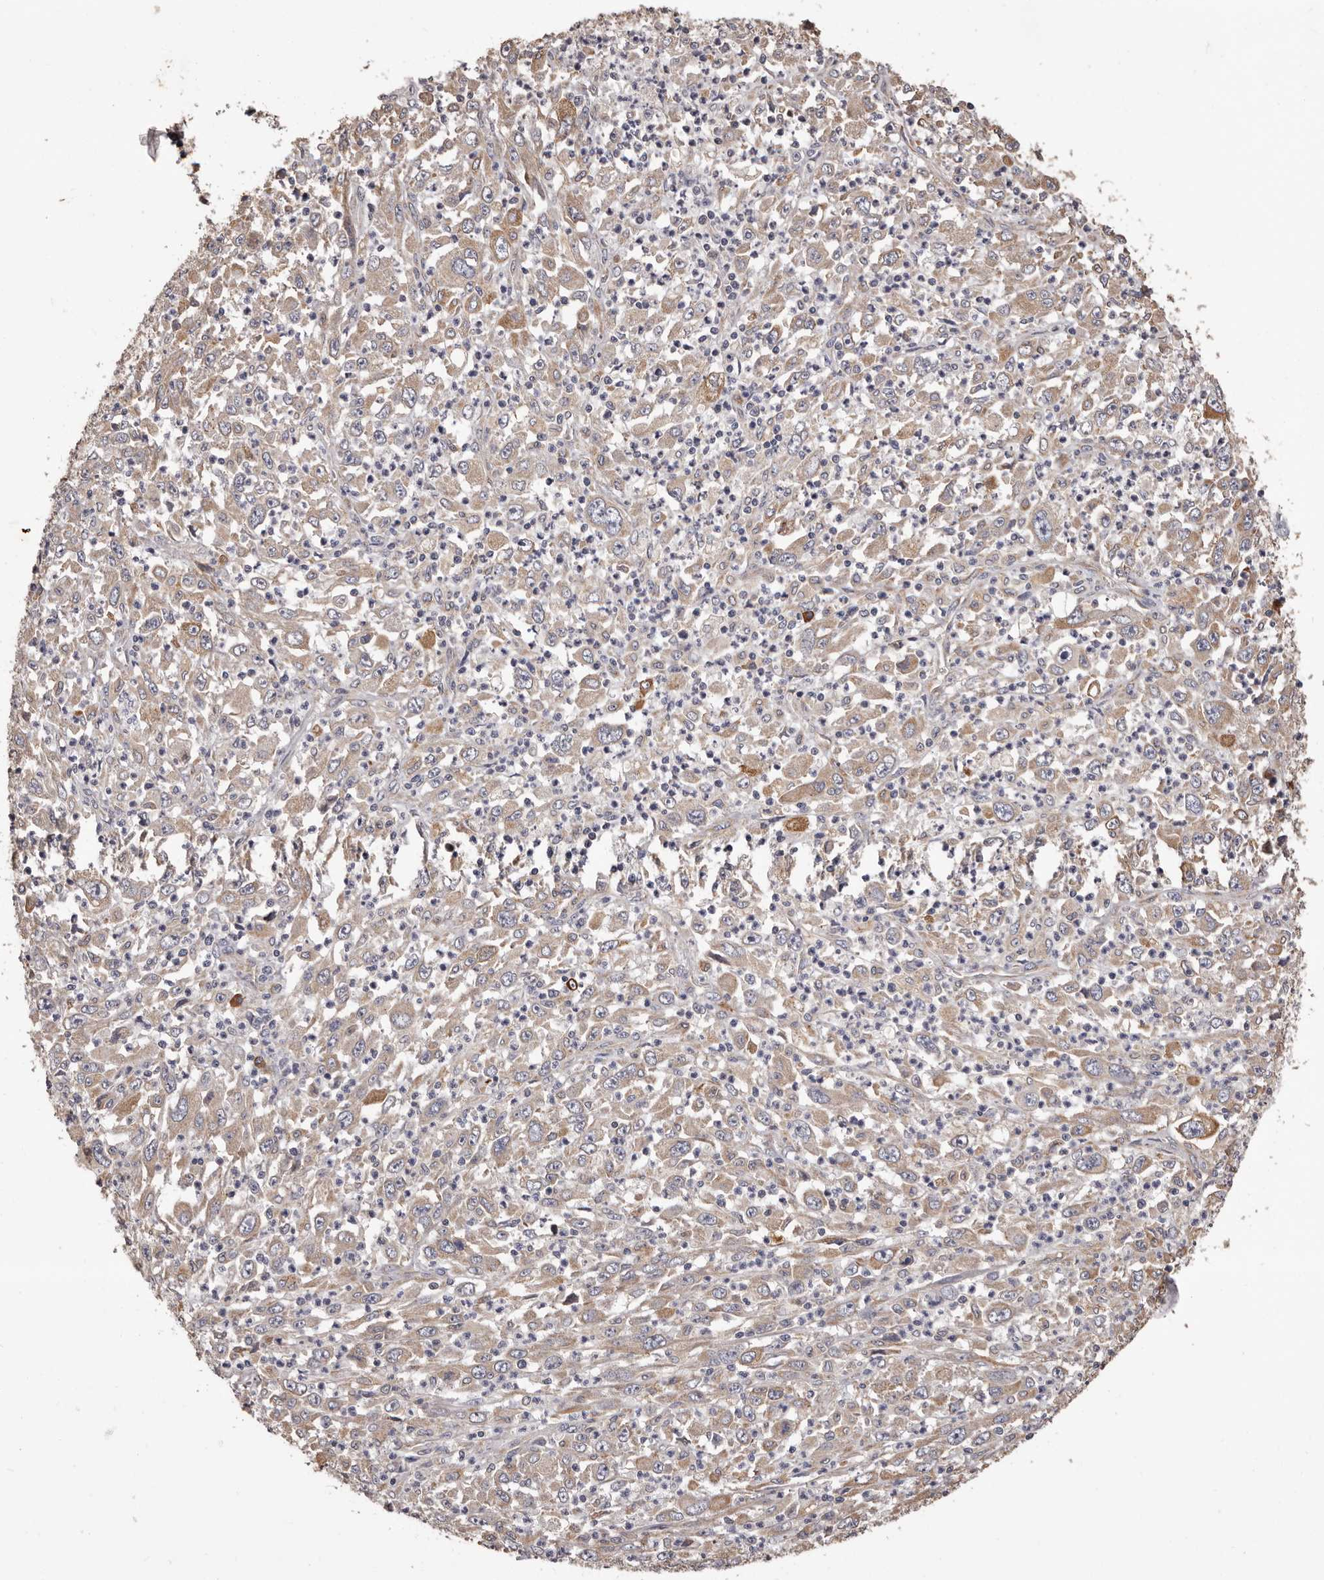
{"staining": {"intensity": "weak", "quantity": "25%-75%", "location": "cytoplasmic/membranous"}, "tissue": "melanoma", "cell_type": "Tumor cells", "image_type": "cancer", "snomed": [{"axis": "morphology", "description": "Malignant melanoma, Metastatic site"}, {"axis": "topography", "description": "Skin"}], "caption": "A micrograph of malignant melanoma (metastatic site) stained for a protein displays weak cytoplasmic/membranous brown staining in tumor cells.", "gene": "ETNK1", "patient": {"sex": "female", "age": 56}}